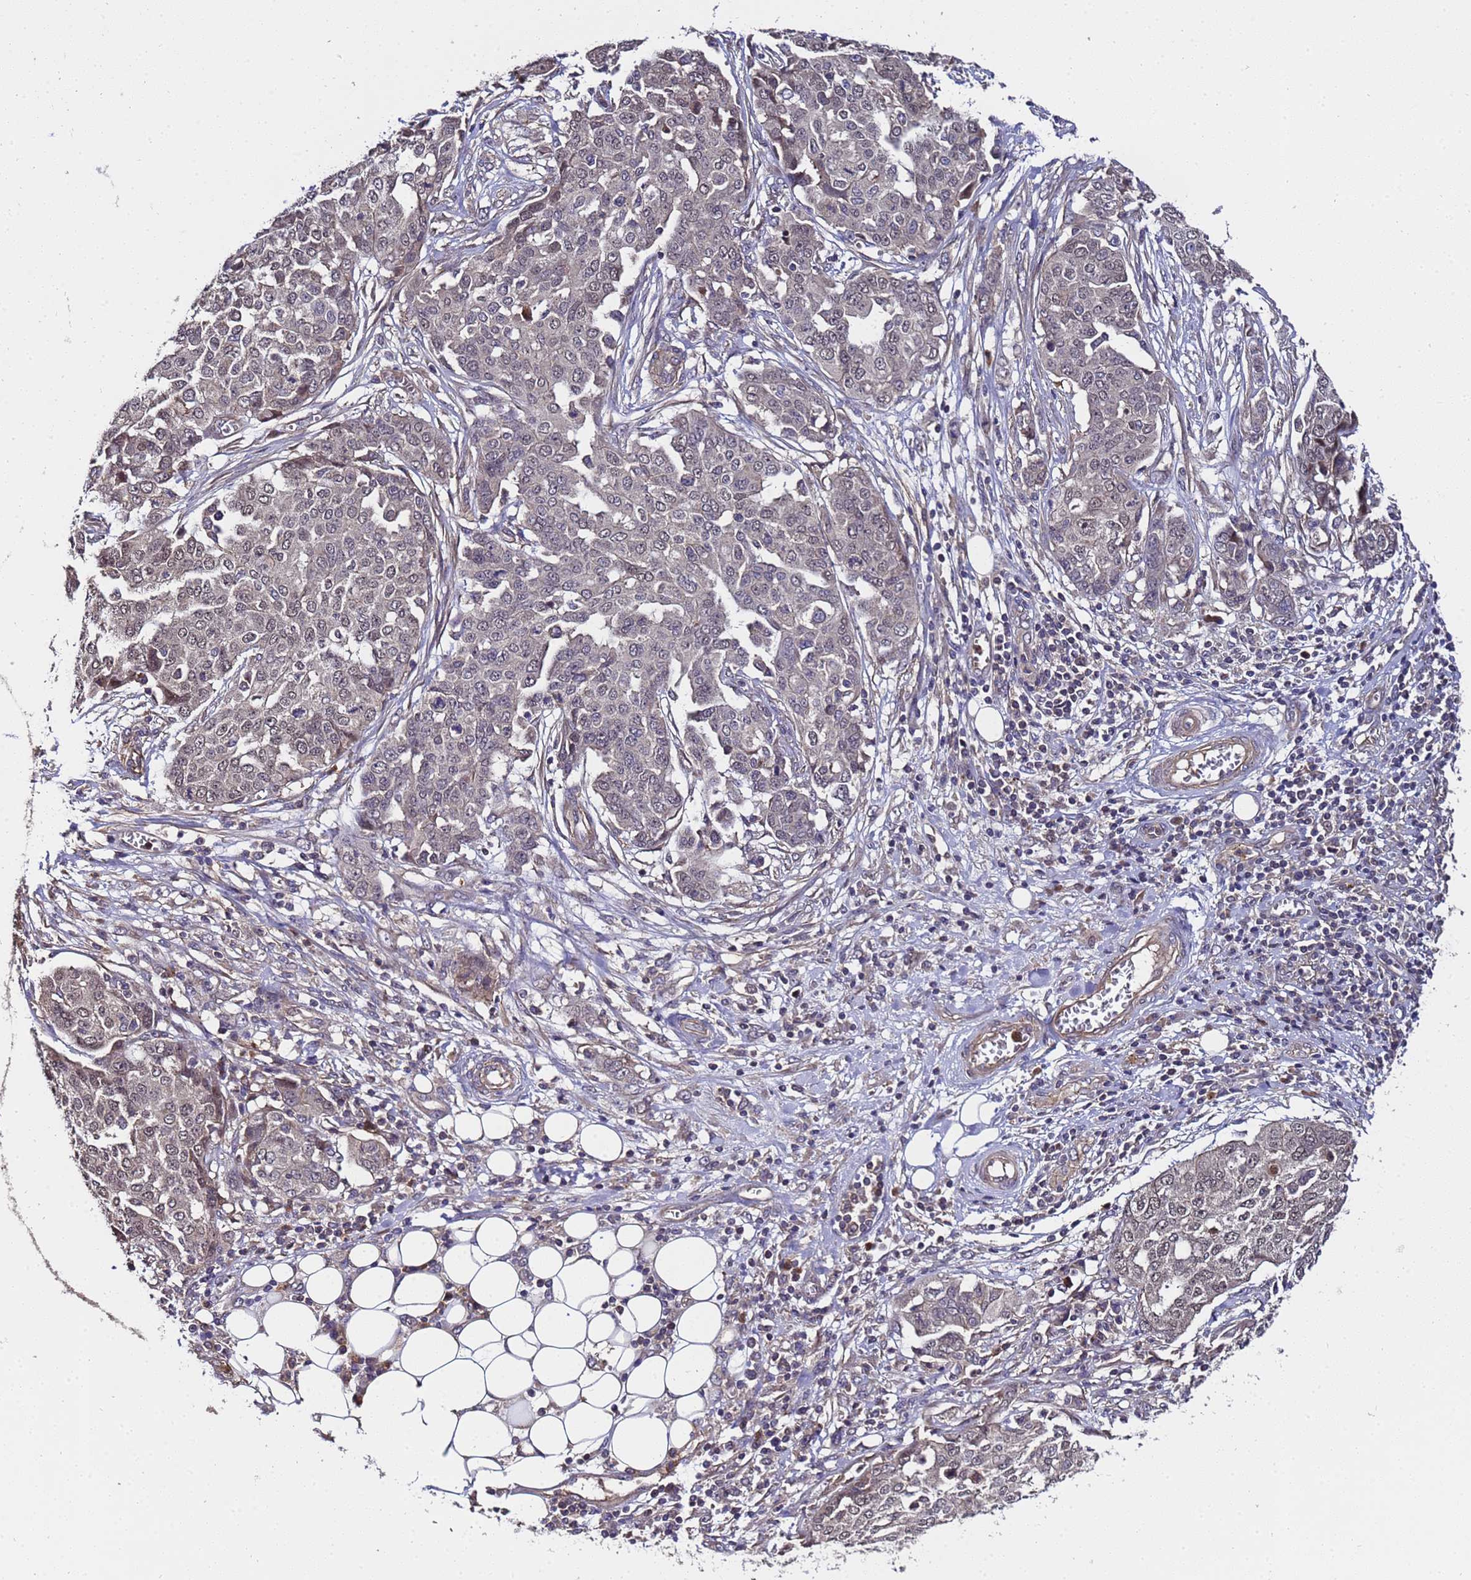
{"staining": {"intensity": "negative", "quantity": "none", "location": "none"}, "tissue": "ovarian cancer", "cell_type": "Tumor cells", "image_type": "cancer", "snomed": [{"axis": "morphology", "description": "Cystadenocarcinoma, serous, NOS"}, {"axis": "topography", "description": "Soft tissue"}, {"axis": "topography", "description": "Ovary"}], "caption": "Tumor cells are negative for brown protein staining in ovarian cancer (serous cystadenocarcinoma).", "gene": "GSTCD", "patient": {"sex": "female", "age": 57}}